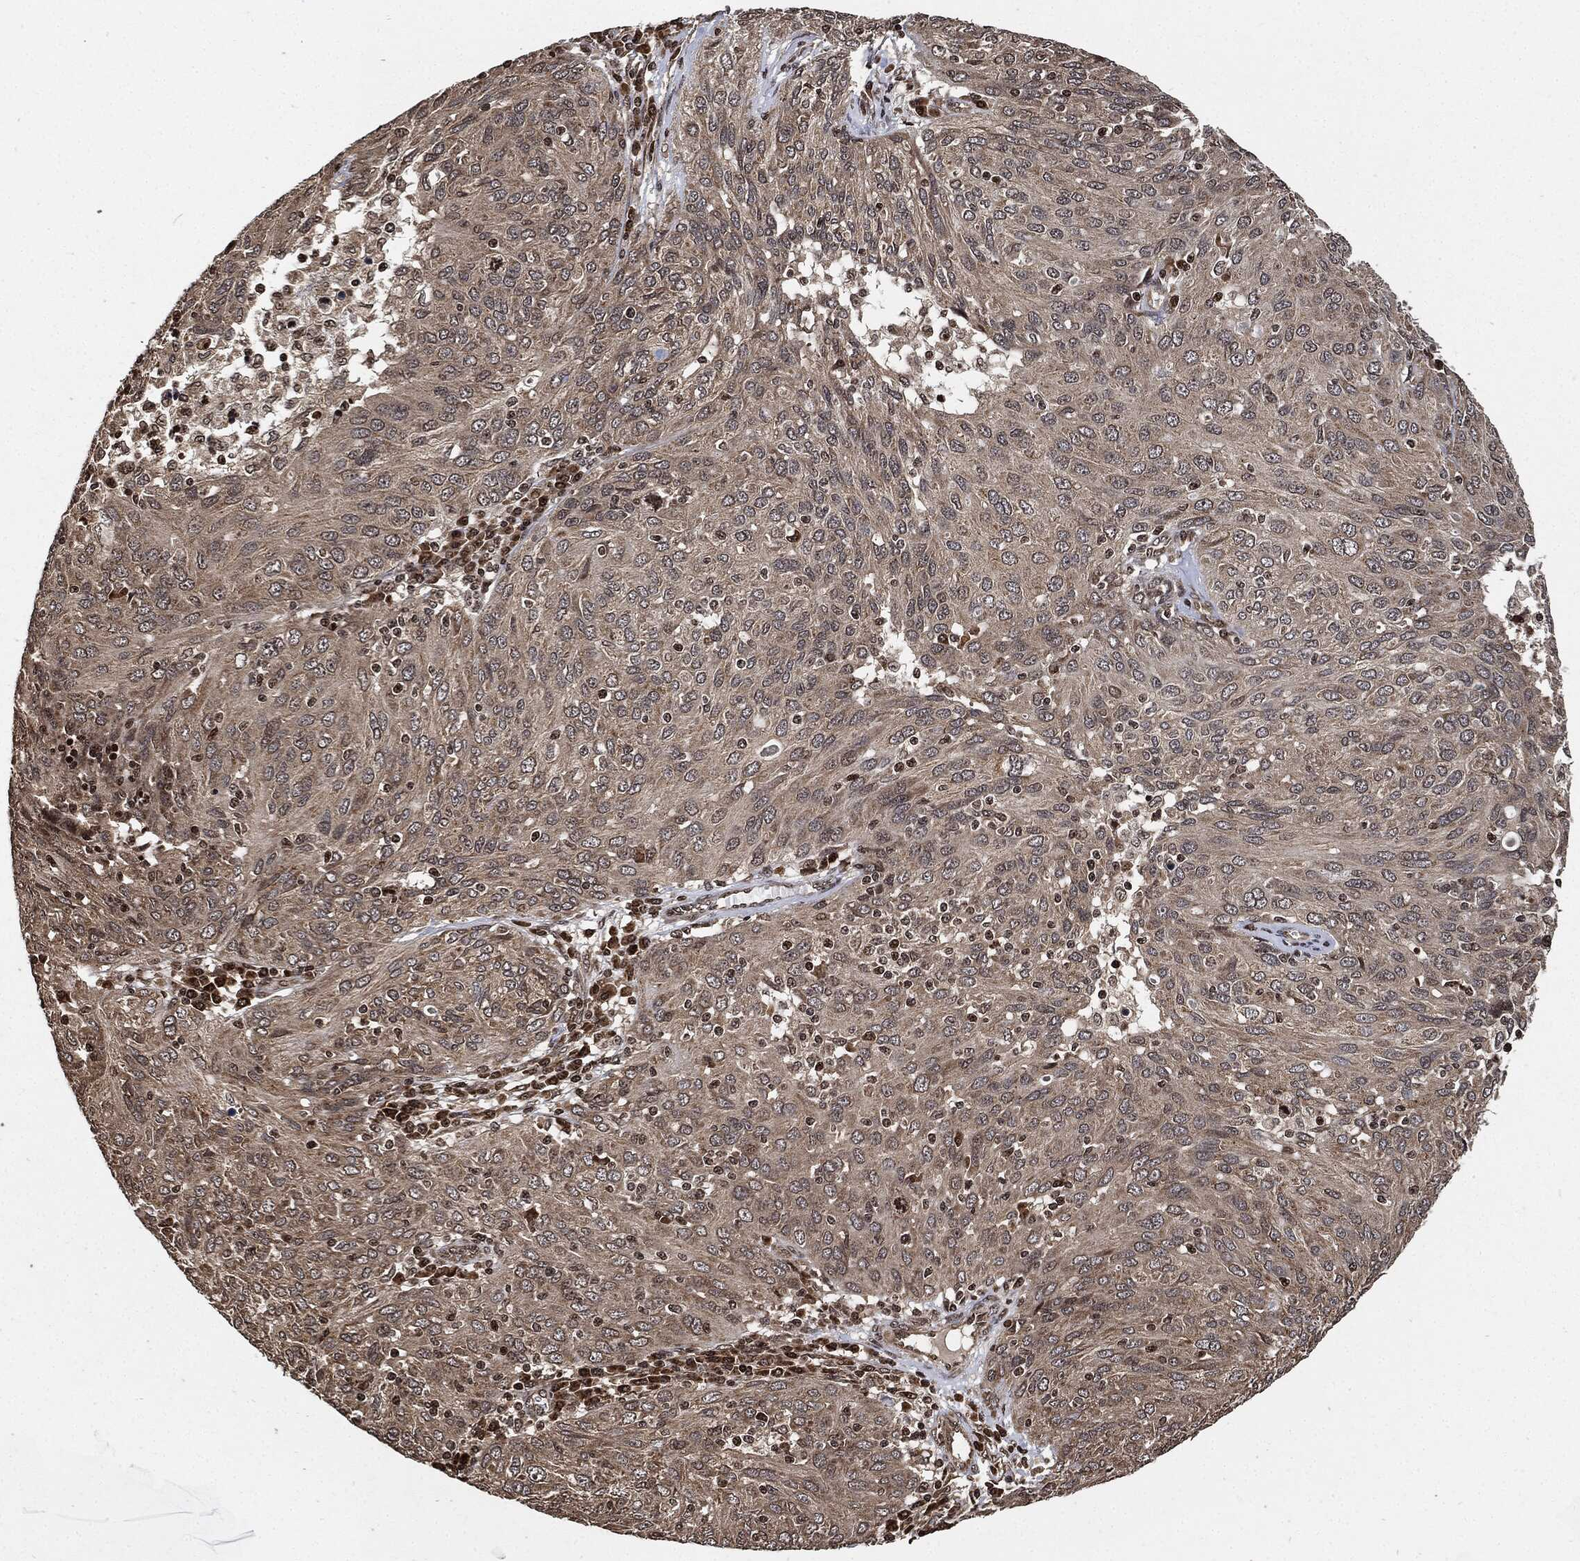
{"staining": {"intensity": "weak", "quantity": "<25%", "location": "cytoplasmic/membranous"}, "tissue": "ovarian cancer", "cell_type": "Tumor cells", "image_type": "cancer", "snomed": [{"axis": "morphology", "description": "Carcinoma, endometroid"}, {"axis": "topography", "description": "Ovary"}], "caption": "Immunohistochemistry of endometroid carcinoma (ovarian) exhibits no staining in tumor cells.", "gene": "PDK1", "patient": {"sex": "female", "age": 50}}